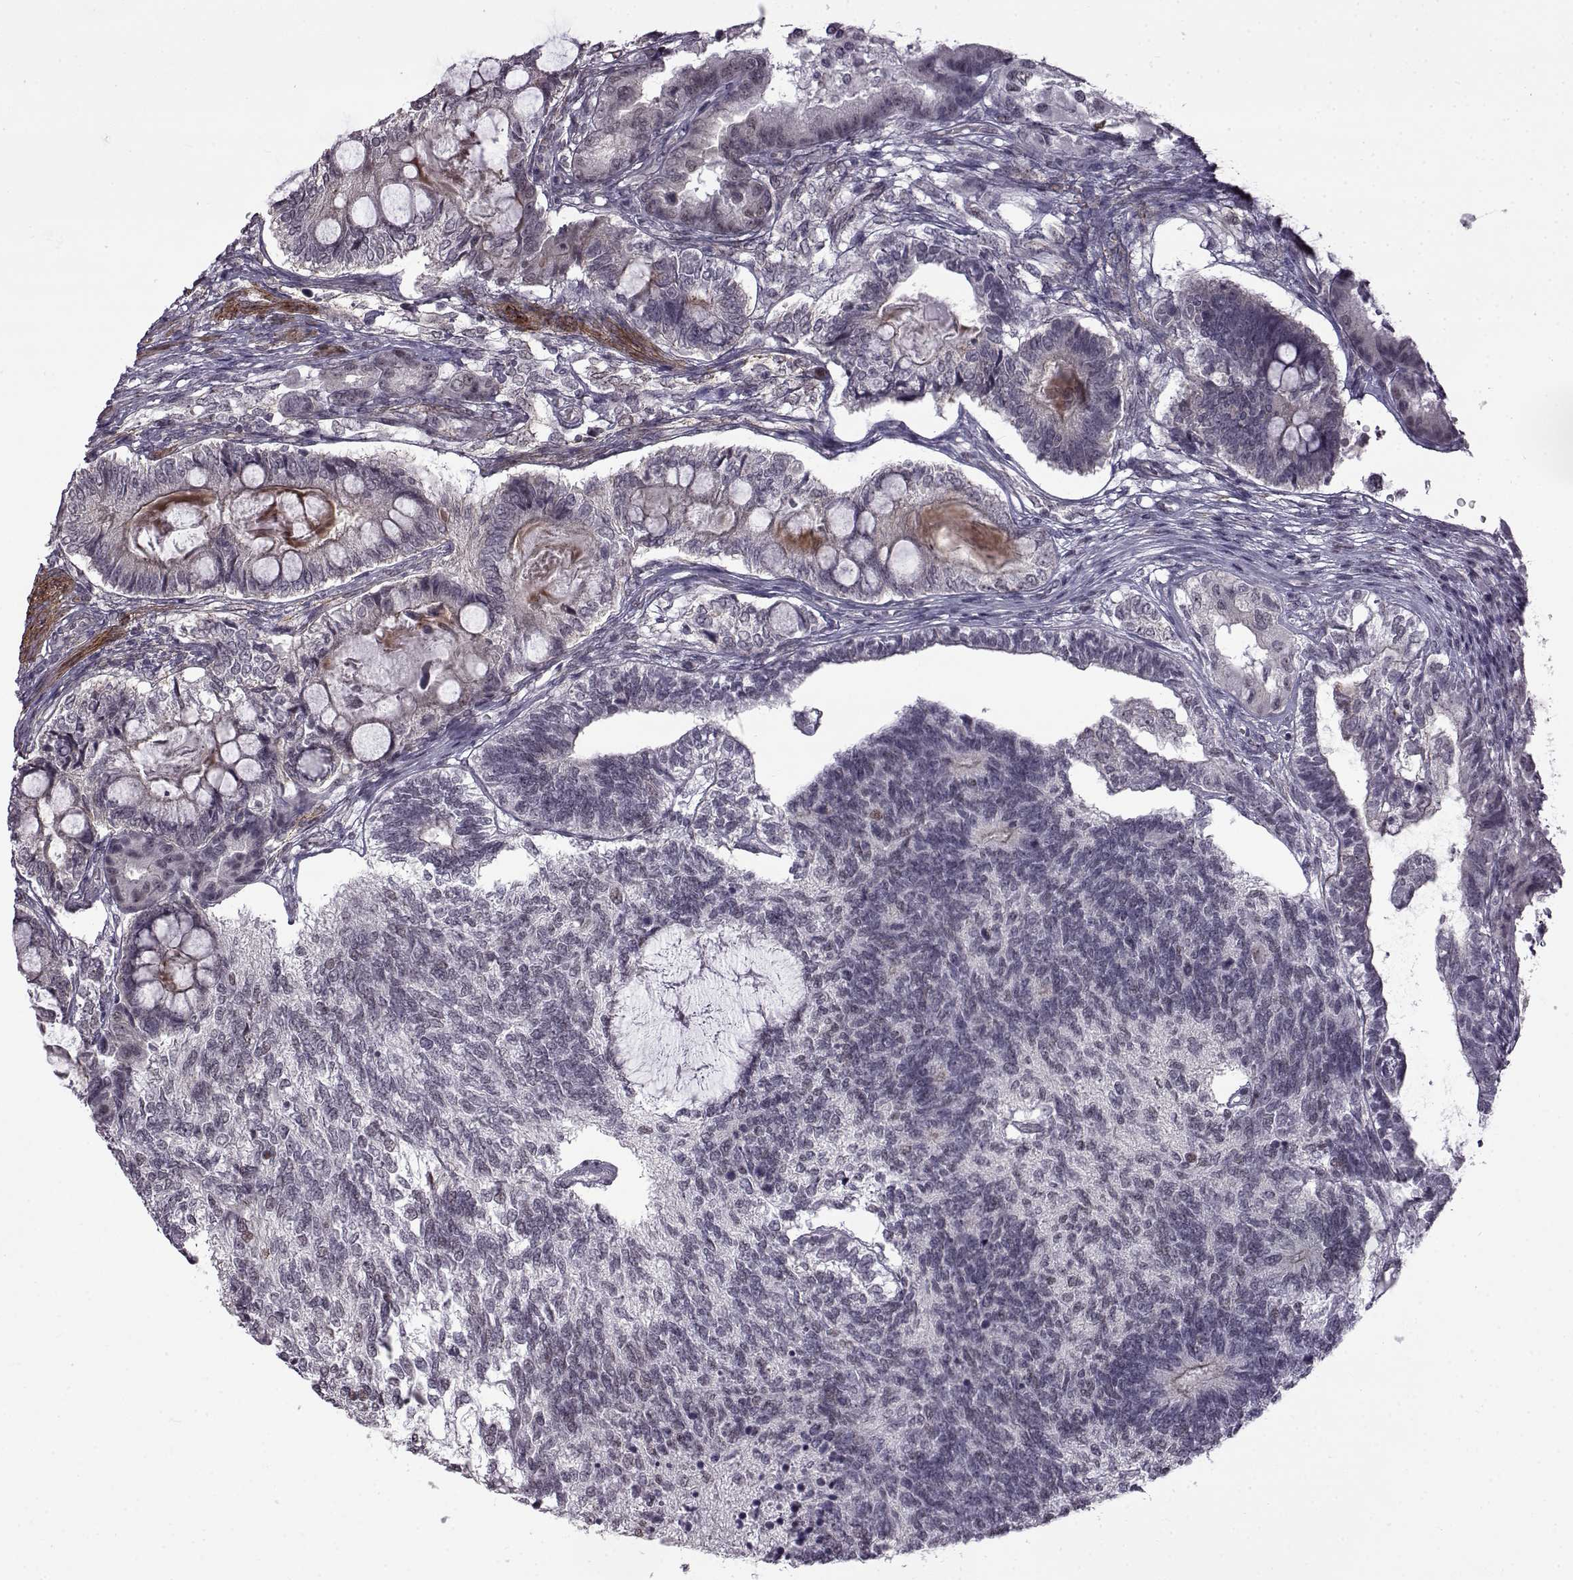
{"staining": {"intensity": "negative", "quantity": "none", "location": "none"}, "tissue": "testis cancer", "cell_type": "Tumor cells", "image_type": "cancer", "snomed": [{"axis": "morphology", "description": "Seminoma, NOS"}, {"axis": "morphology", "description": "Carcinoma, Embryonal, NOS"}, {"axis": "topography", "description": "Testis"}], "caption": "DAB immunohistochemical staining of testis seminoma shows no significant positivity in tumor cells.", "gene": "SYNPO2", "patient": {"sex": "male", "age": 41}}